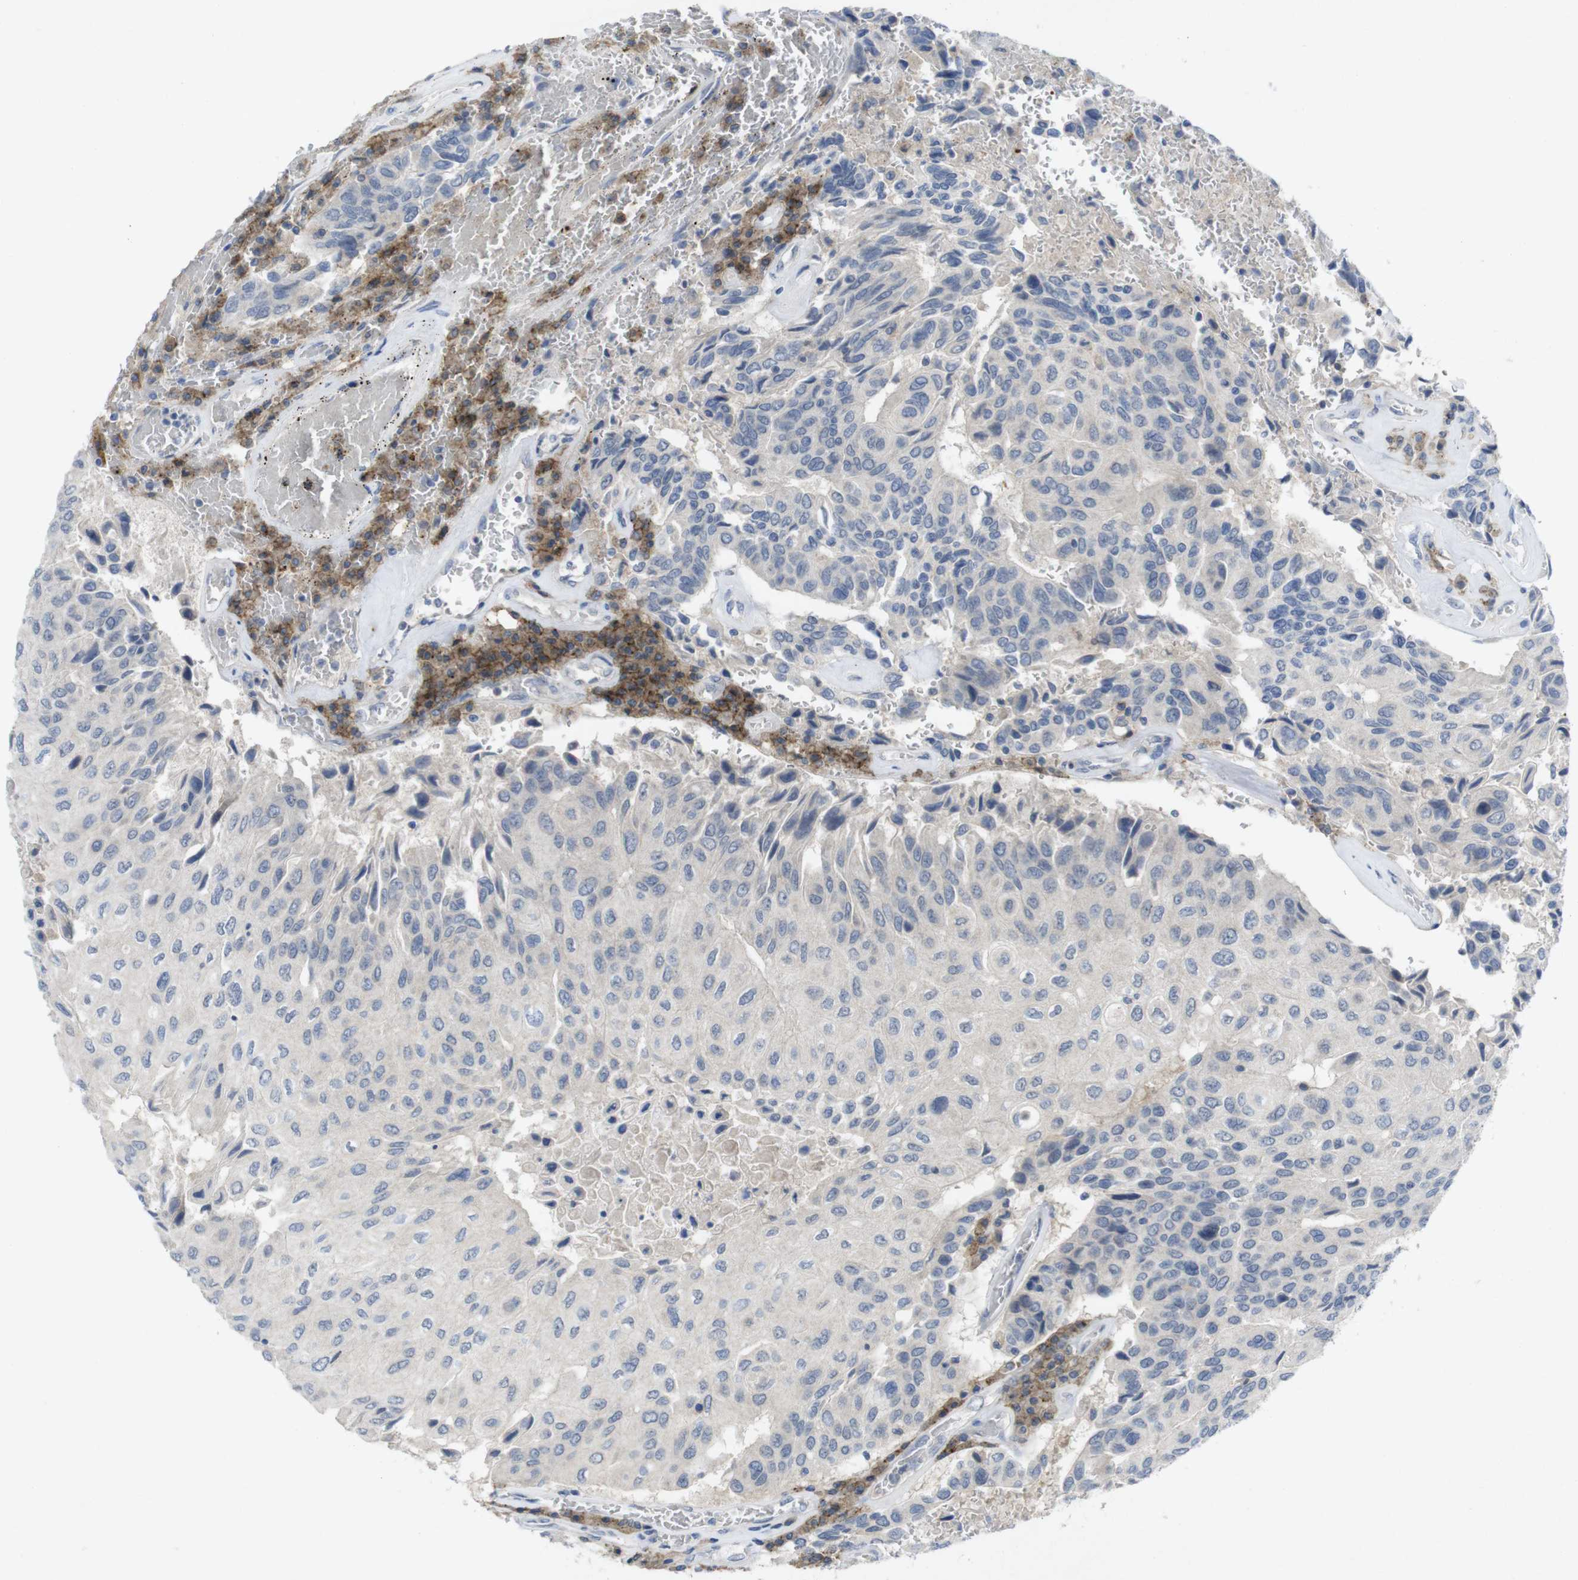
{"staining": {"intensity": "negative", "quantity": "none", "location": "none"}, "tissue": "urothelial cancer", "cell_type": "Tumor cells", "image_type": "cancer", "snomed": [{"axis": "morphology", "description": "Urothelial carcinoma, High grade"}, {"axis": "topography", "description": "Urinary bladder"}], "caption": "High power microscopy histopathology image of an IHC image of urothelial cancer, revealing no significant expression in tumor cells.", "gene": "SLAMF7", "patient": {"sex": "female", "age": 85}}